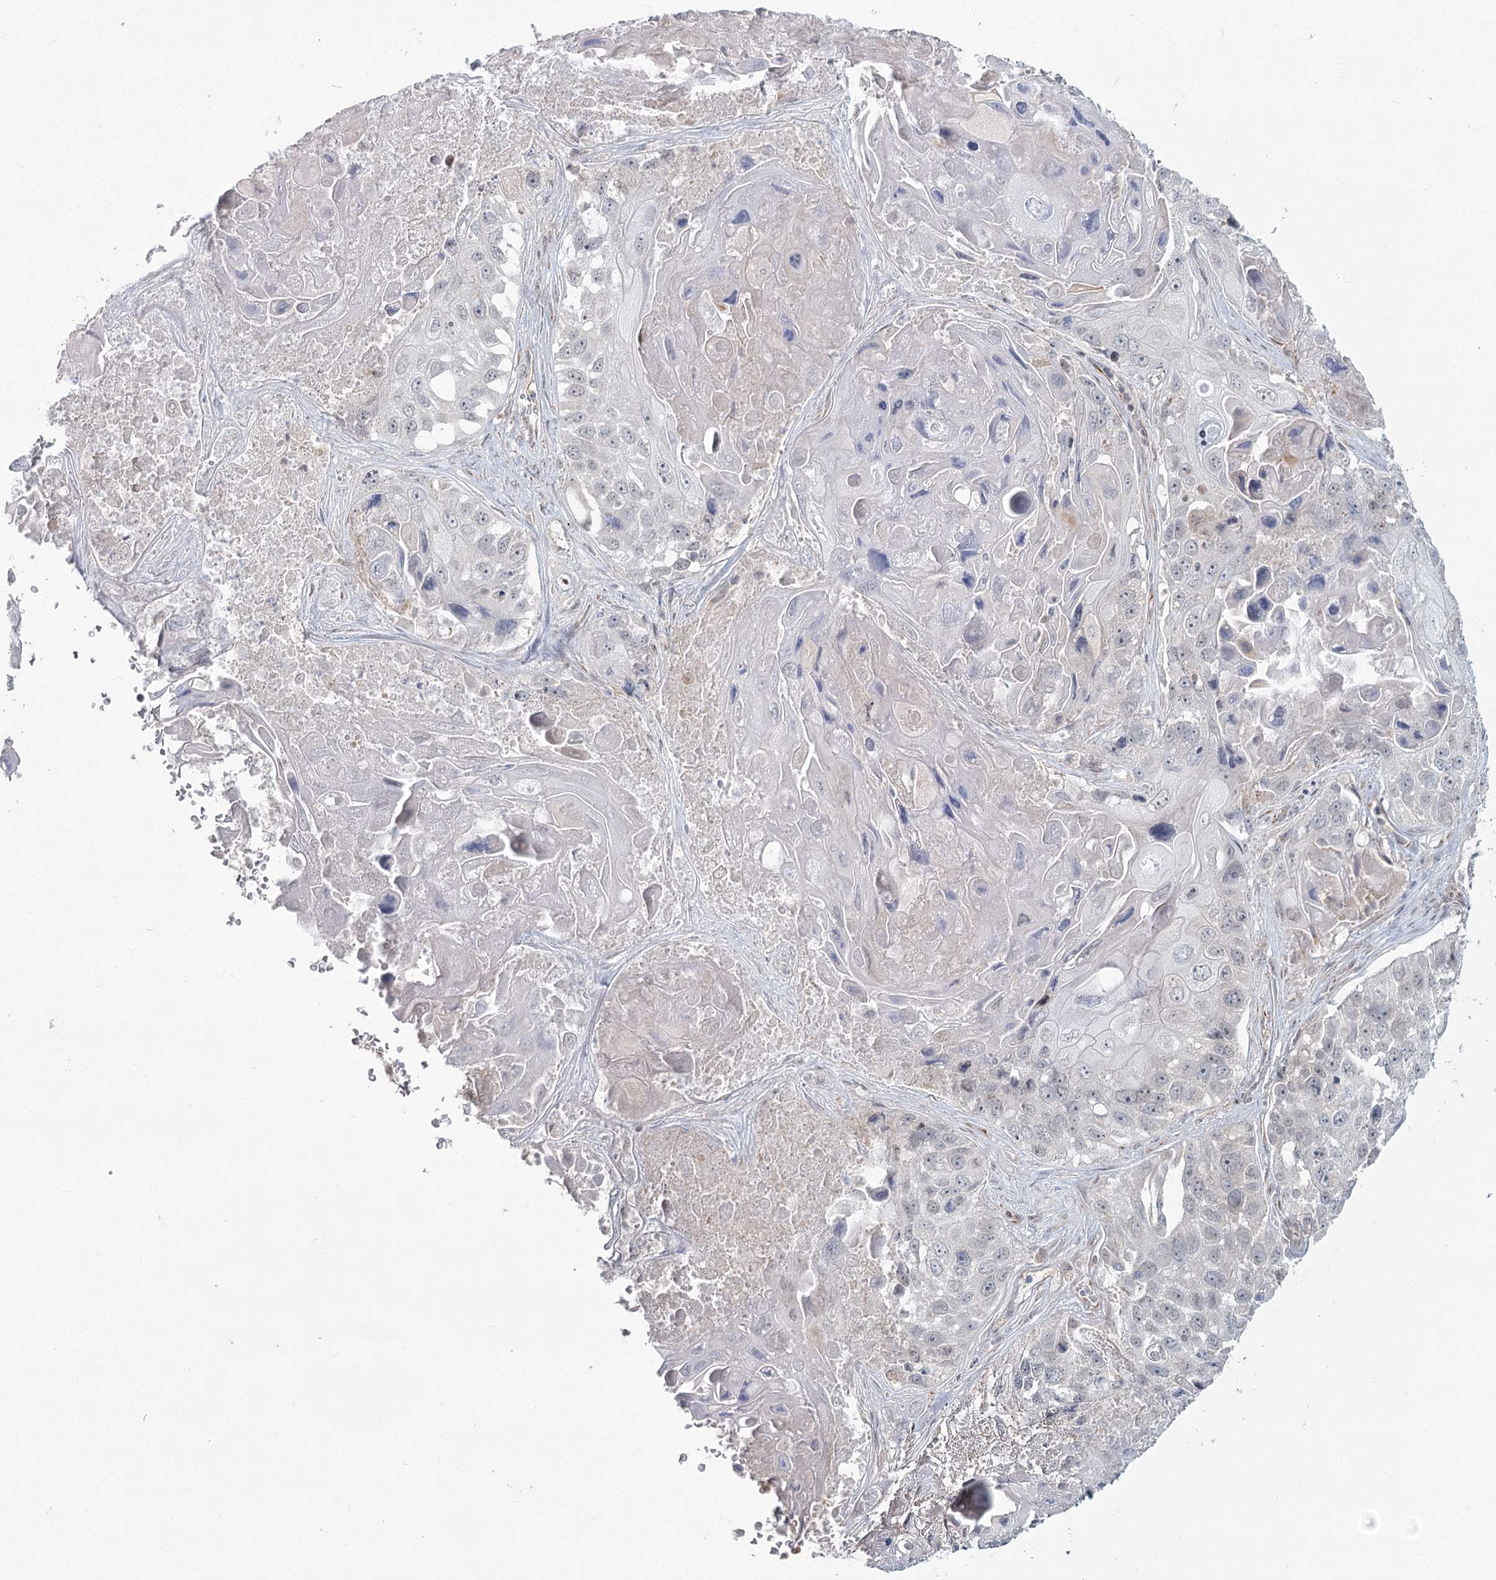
{"staining": {"intensity": "negative", "quantity": "none", "location": "none"}, "tissue": "lung cancer", "cell_type": "Tumor cells", "image_type": "cancer", "snomed": [{"axis": "morphology", "description": "Squamous cell carcinoma, NOS"}, {"axis": "topography", "description": "Lung"}], "caption": "DAB (3,3'-diaminobenzidine) immunohistochemical staining of human lung cancer exhibits no significant expression in tumor cells.", "gene": "AP2M1", "patient": {"sex": "male", "age": 61}}